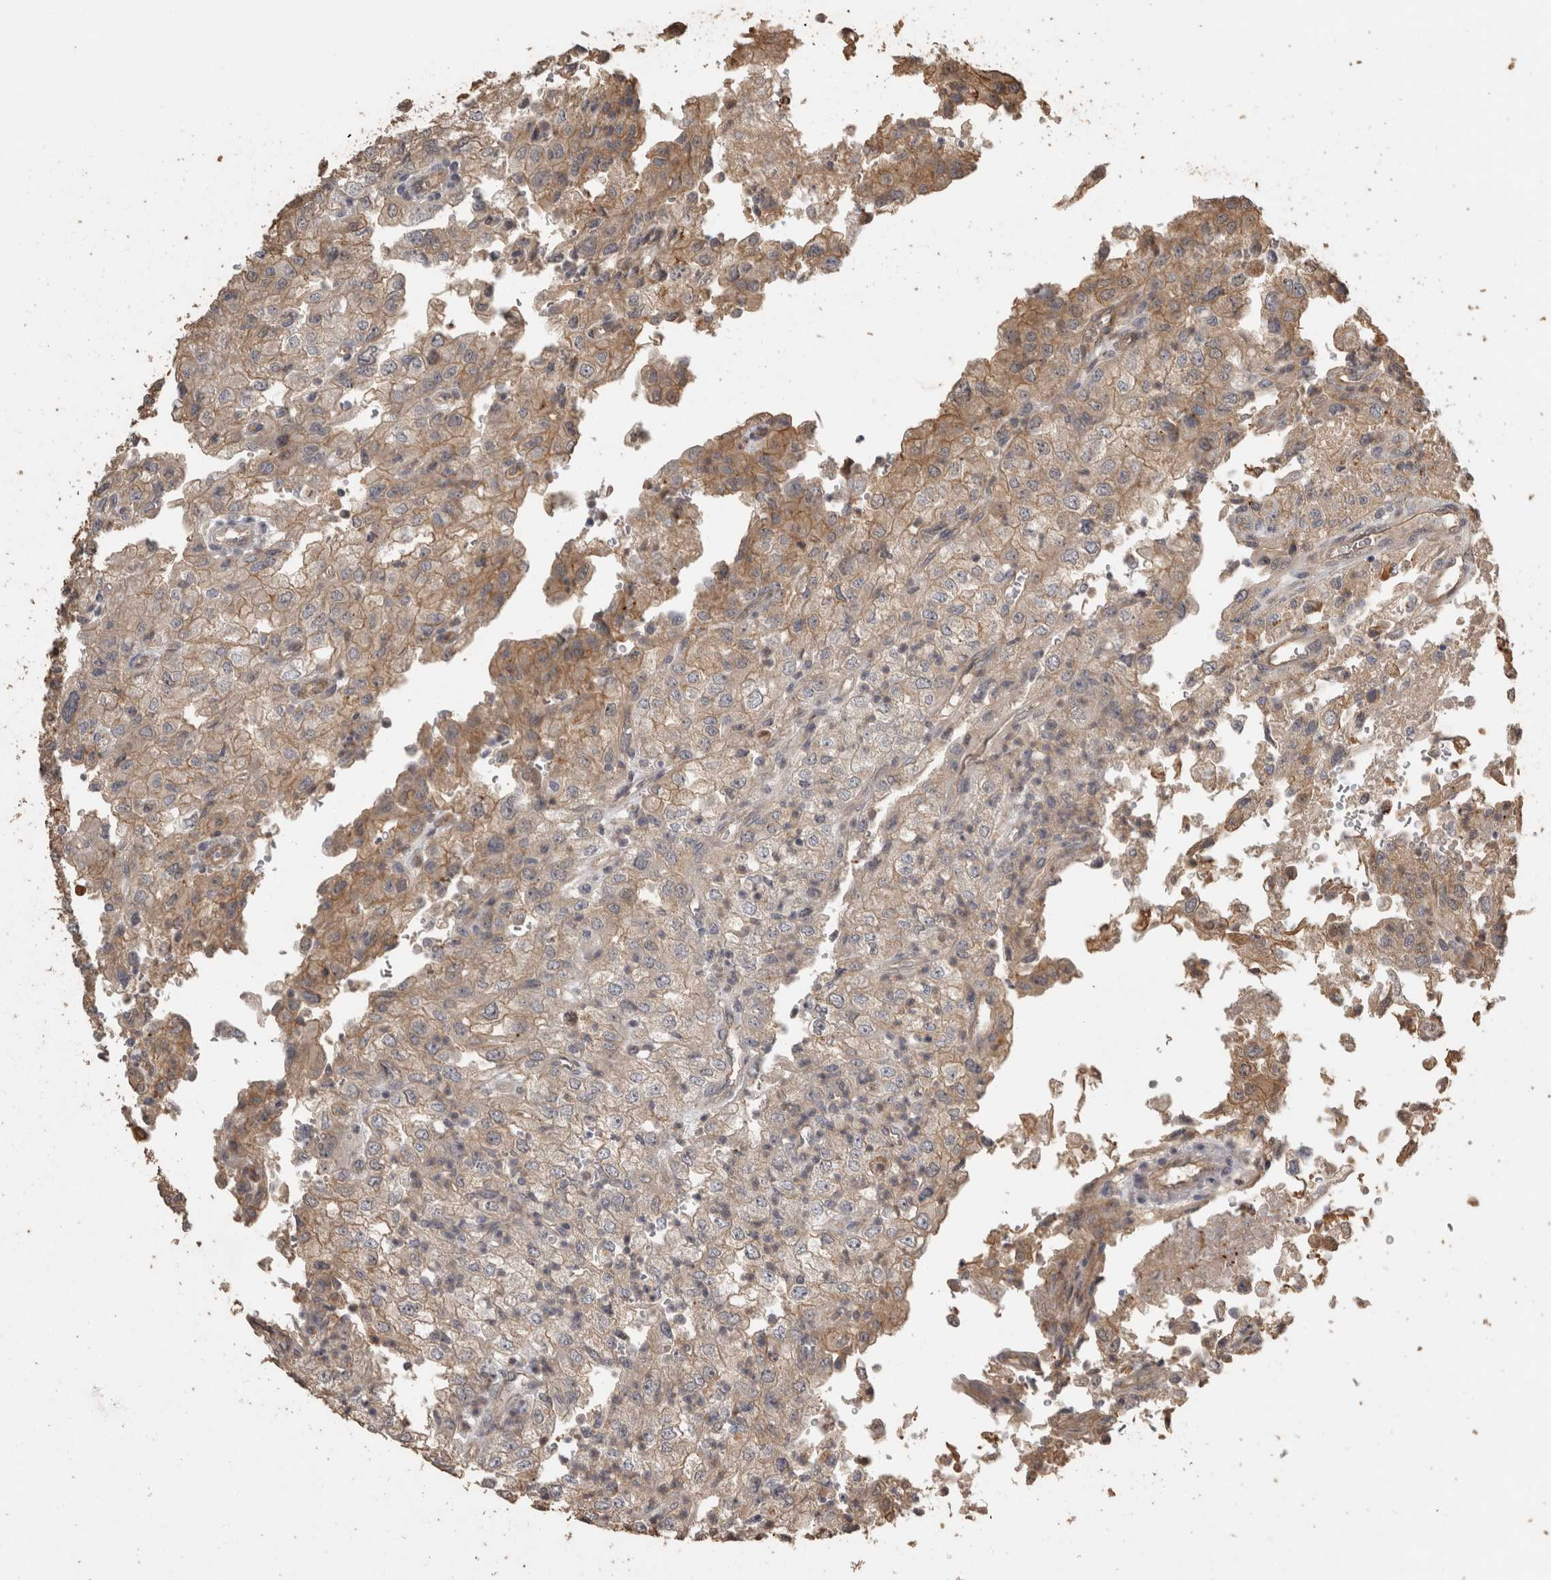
{"staining": {"intensity": "weak", "quantity": ">75%", "location": "cytoplasmic/membranous"}, "tissue": "renal cancer", "cell_type": "Tumor cells", "image_type": "cancer", "snomed": [{"axis": "morphology", "description": "Adenocarcinoma, NOS"}, {"axis": "topography", "description": "Kidney"}], "caption": "The image demonstrates immunohistochemical staining of renal cancer. There is weak cytoplasmic/membranous staining is present in about >75% of tumor cells.", "gene": "RHPN1", "patient": {"sex": "female", "age": 54}}